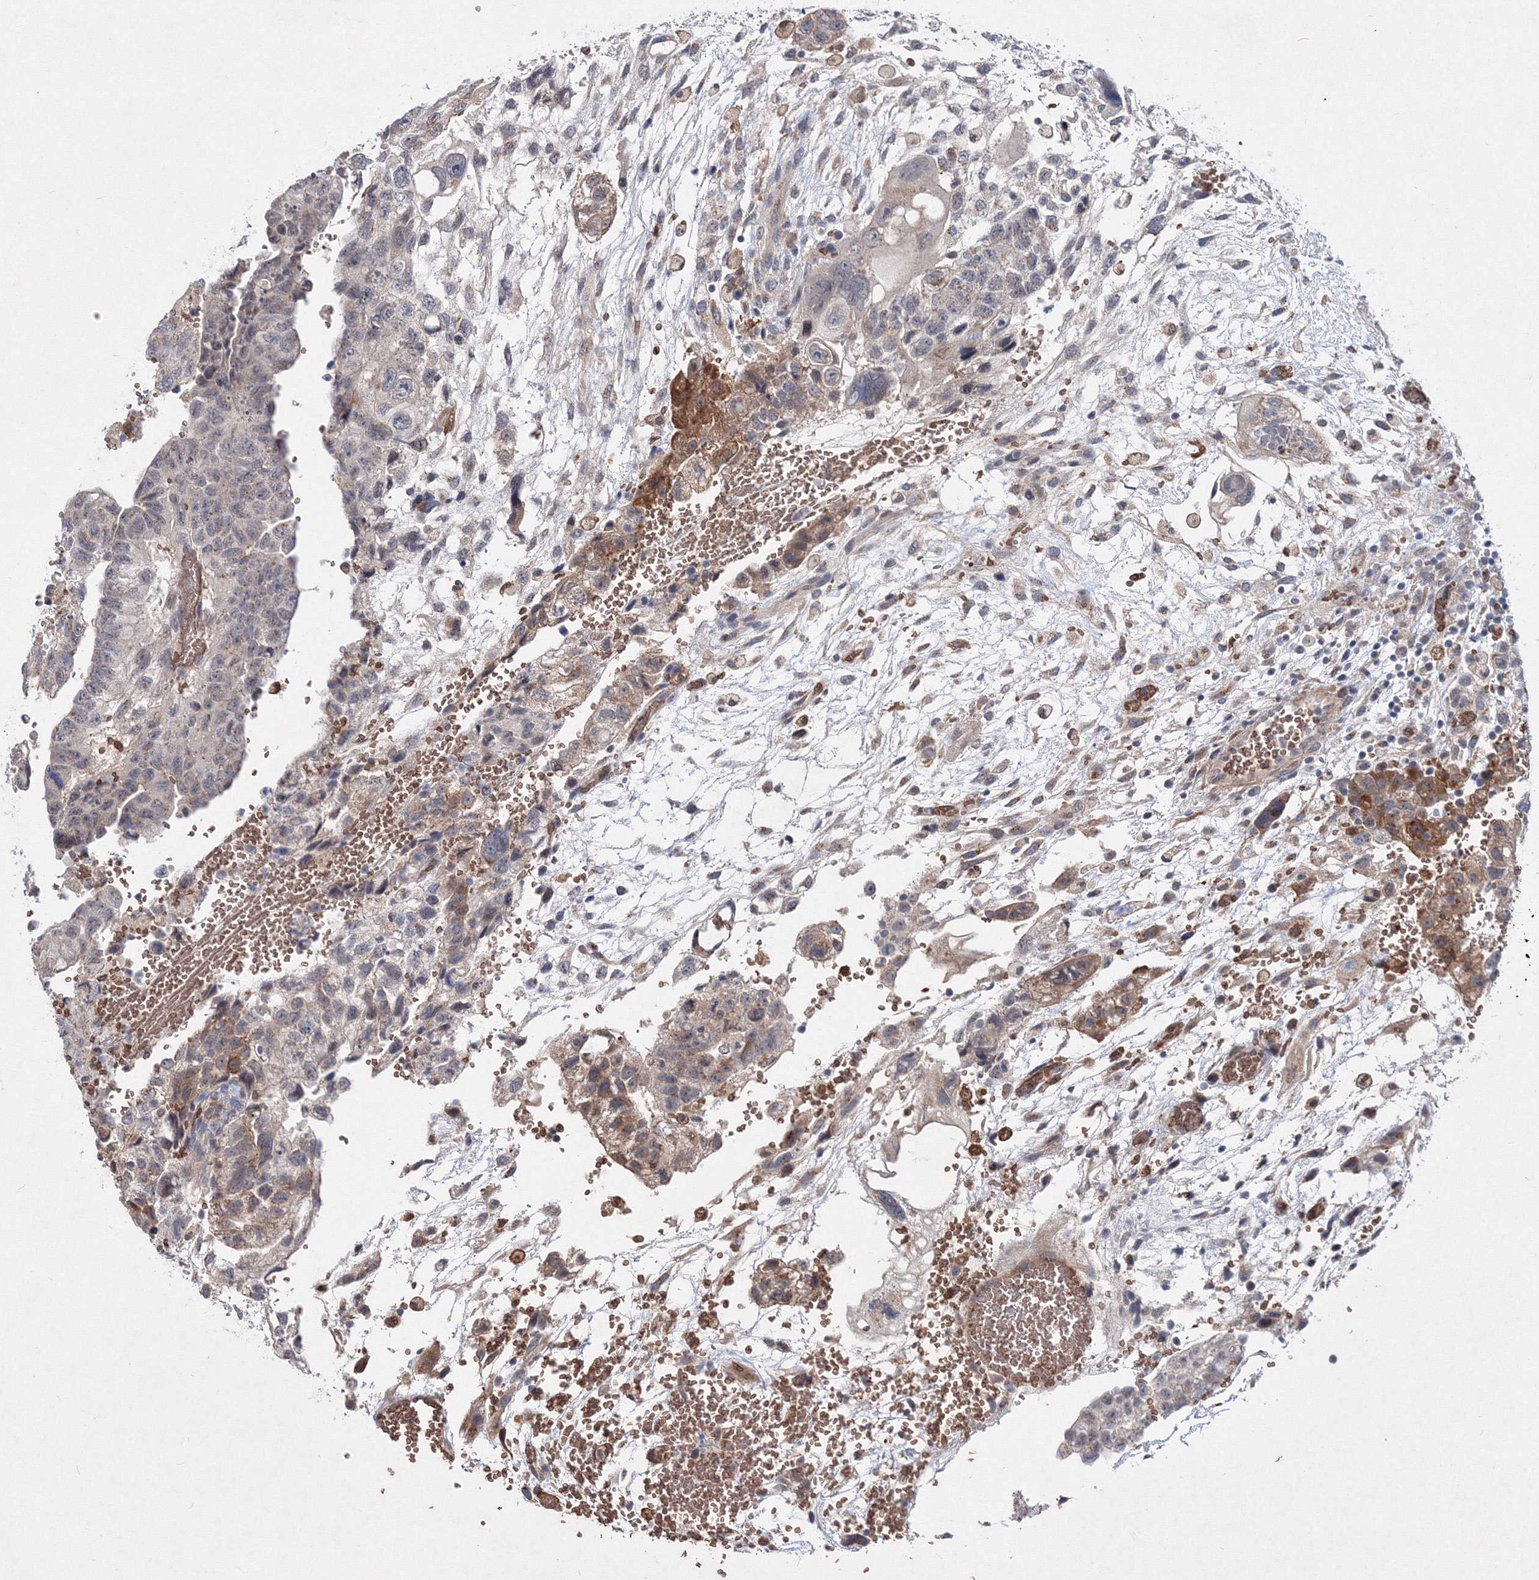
{"staining": {"intensity": "moderate", "quantity": "<25%", "location": "cytoplasmic/membranous"}, "tissue": "testis cancer", "cell_type": "Tumor cells", "image_type": "cancer", "snomed": [{"axis": "morphology", "description": "Carcinoma, Embryonal, NOS"}, {"axis": "topography", "description": "Testis"}], "caption": "A high-resolution micrograph shows immunohistochemistry staining of testis embryonal carcinoma, which demonstrates moderate cytoplasmic/membranous positivity in approximately <25% of tumor cells.", "gene": "C11orf52", "patient": {"sex": "male", "age": 36}}